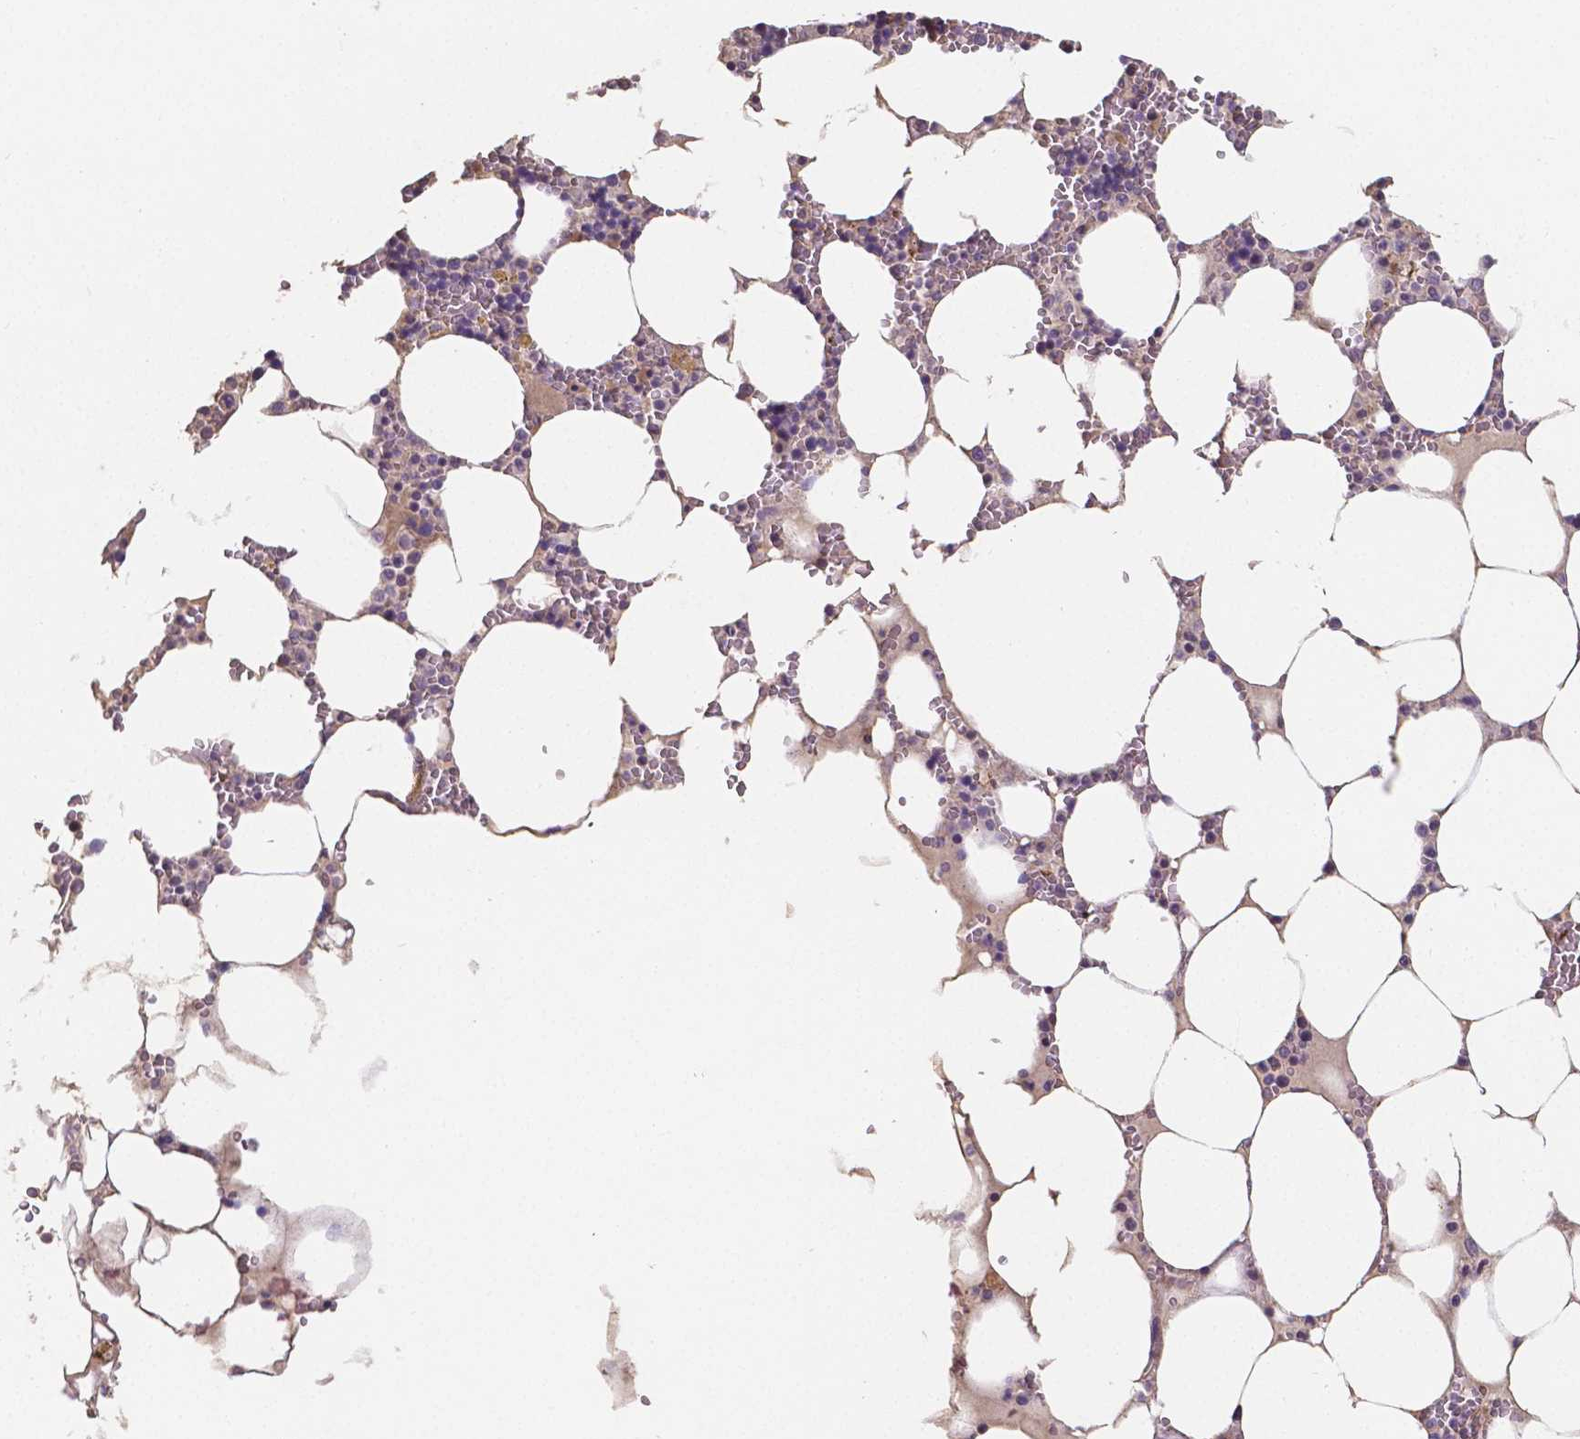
{"staining": {"intensity": "negative", "quantity": "none", "location": "none"}, "tissue": "bone marrow", "cell_type": "Hematopoietic cells", "image_type": "normal", "snomed": [{"axis": "morphology", "description": "Normal tissue, NOS"}, {"axis": "topography", "description": "Bone marrow"}], "caption": "Image shows no protein expression in hematopoietic cells of unremarkable bone marrow.", "gene": "ELAVL2", "patient": {"sex": "male", "age": 64}}